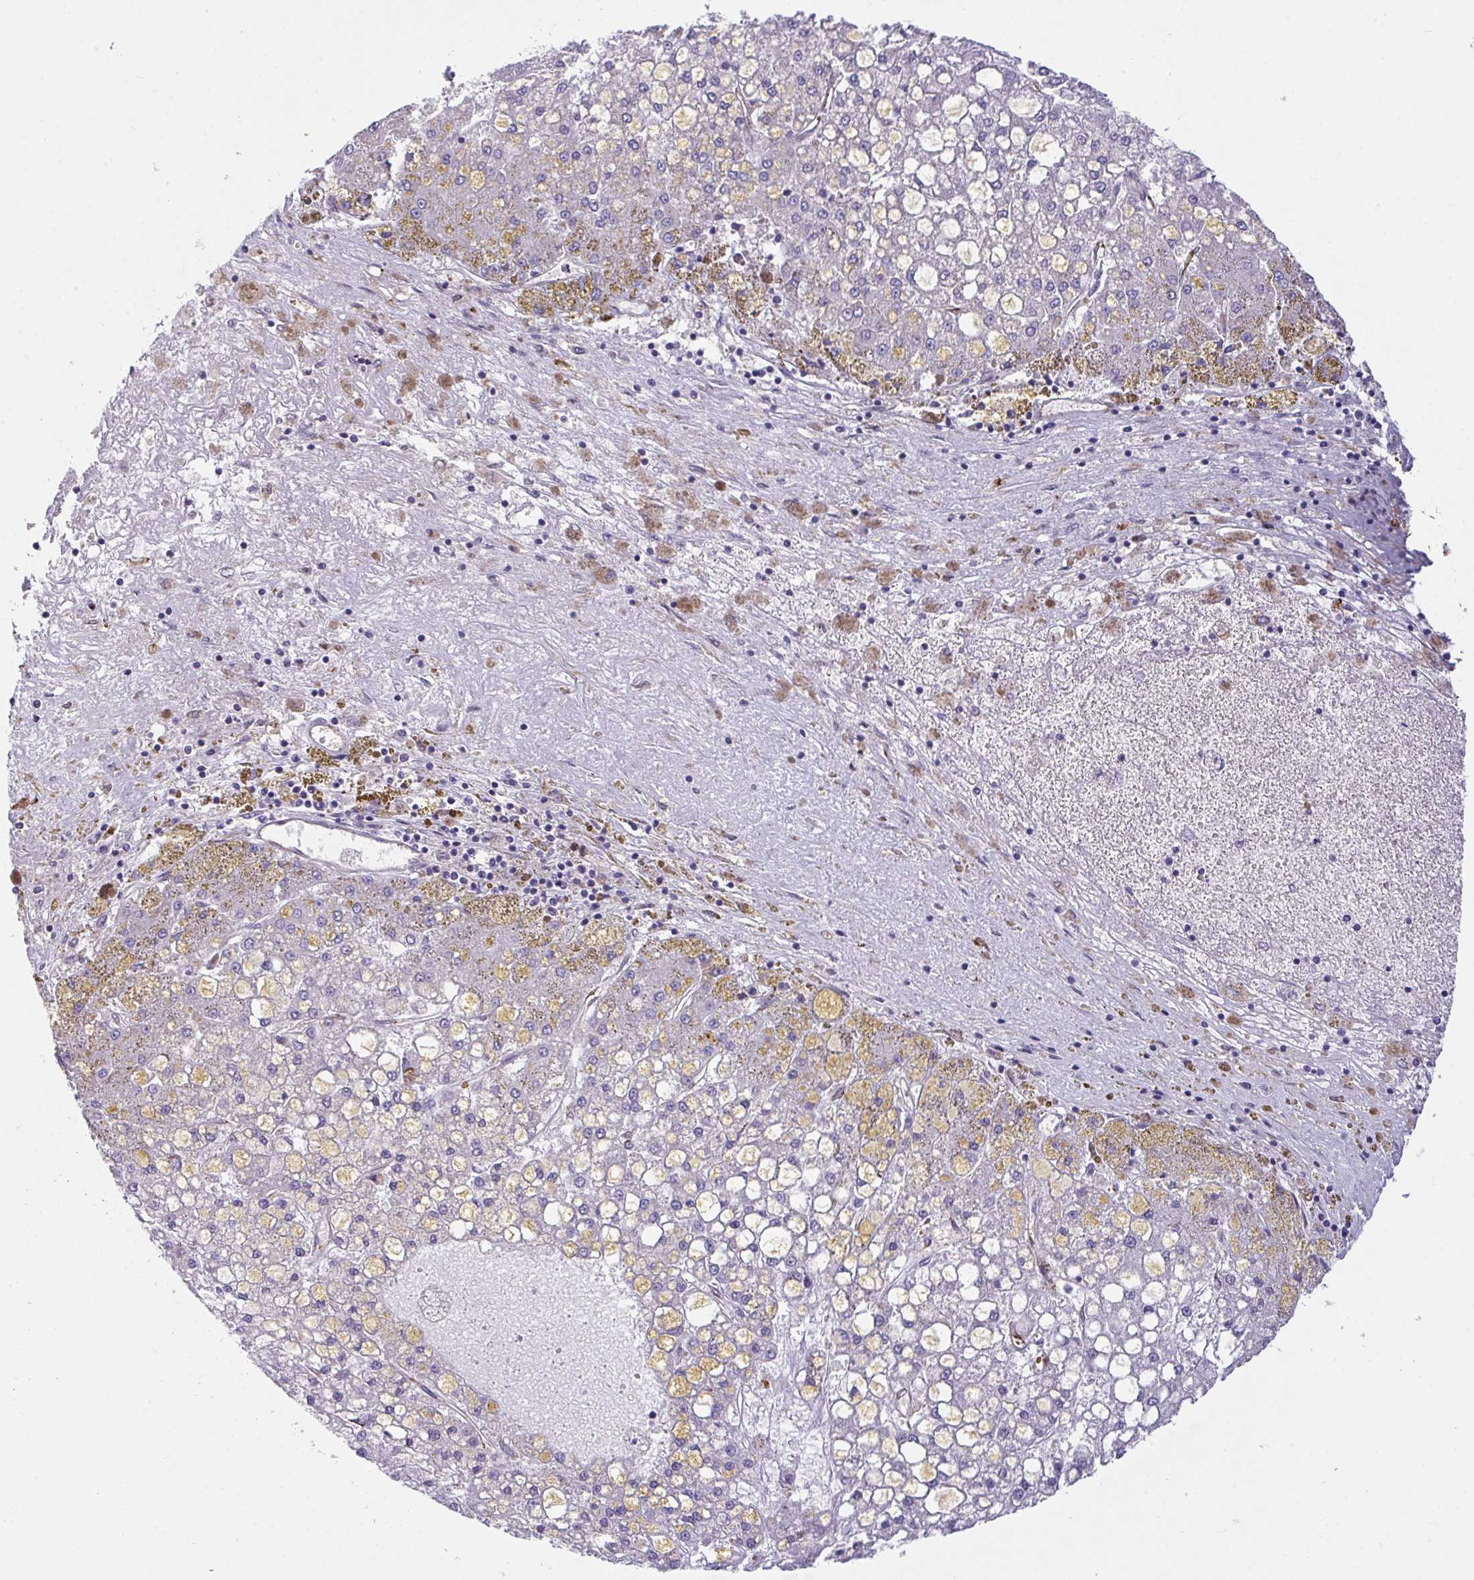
{"staining": {"intensity": "weak", "quantity": "<25%", "location": "cytoplasmic/membranous"}, "tissue": "liver cancer", "cell_type": "Tumor cells", "image_type": "cancer", "snomed": [{"axis": "morphology", "description": "Carcinoma, Hepatocellular, NOS"}, {"axis": "topography", "description": "Liver"}], "caption": "Tumor cells show no significant protein staining in liver hepatocellular carcinoma.", "gene": "SEMA6B", "patient": {"sex": "male", "age": 67}}